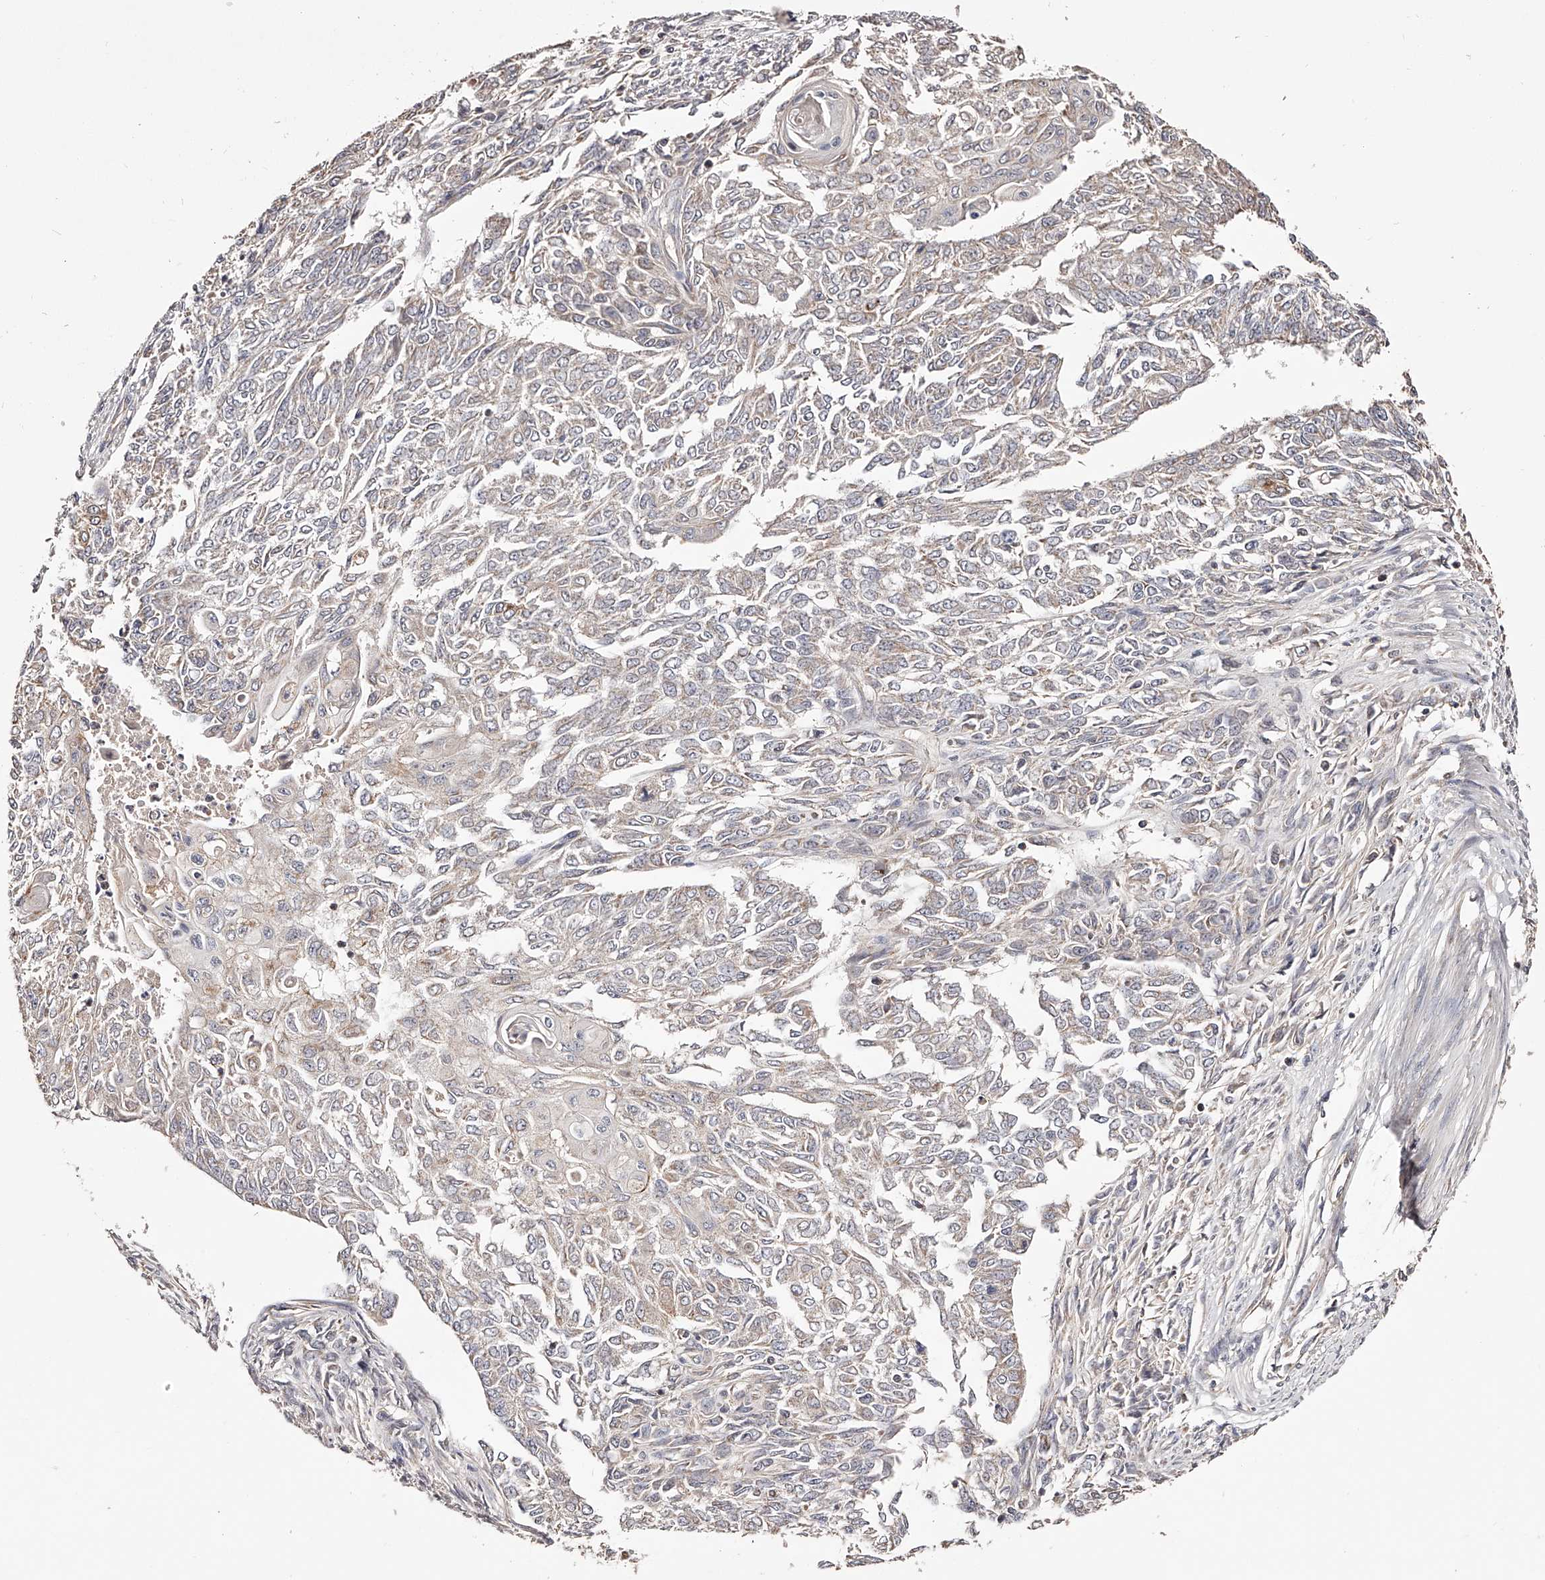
{"staining": {"intensity": "negative", "quantity": "none", "location": "none"}, "tissue": "endometrial cancer", "cell_type": "Tumor cells", "image_type": "cancer", "snomed": [{"axis": "morphology", "description": "Adenocarcinoma, NOS"}, {"axis": "topography", "description": "Endometrium"}], "caption": "Immunohistochemistry histopathology image of endometrial cancer (adenocarcinoma) stained for a protein (brown), which shows no expression in tumor cells. Brightfield microscopy of immunohistochemistry stained with DAB (brown) and hematoxylin (blue), captured at high magnification.", "gene": "USP21", "patient": {"sex": "female", "age": 32}}